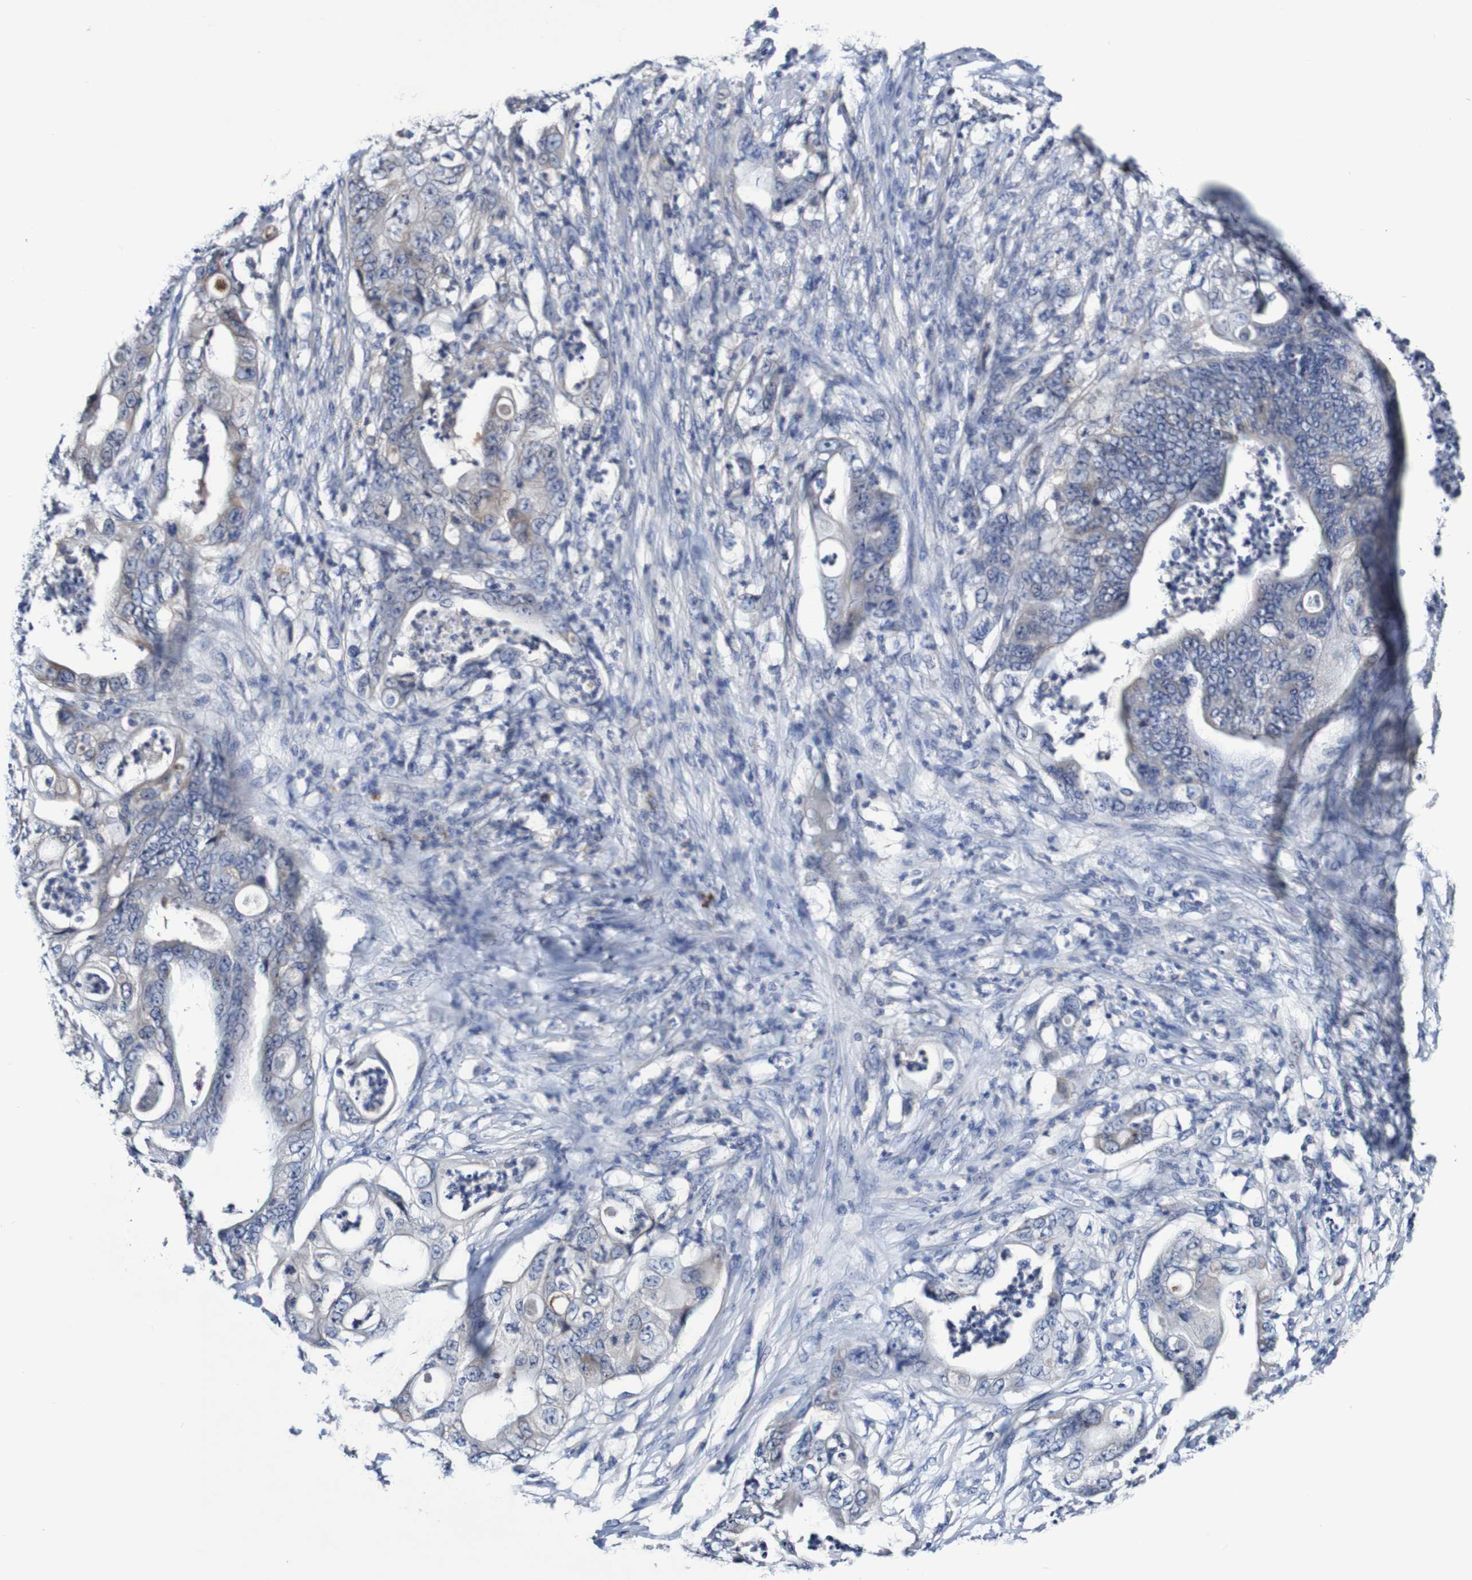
{"staining": {"intensity": "weak", "quantity": "<25%", "location": "cytoplasmic/membranous"}, "tissue": "stomach cancer", "cell_type": "Tumor cells", "image_type": "cancer", "snomed": [{"axis": "morphology", "description": "Adenocarcinoma, NOS"}, {"axis": "topography", "description": "Stomach"}], "caption": "Human stomach adenocarcinoma stained for a protein using immunohistochemistry (IHC) reveals no expression in tumor cells.", "gene": "ACVR1C", "patient": {"sex": "female", "age": 73}}